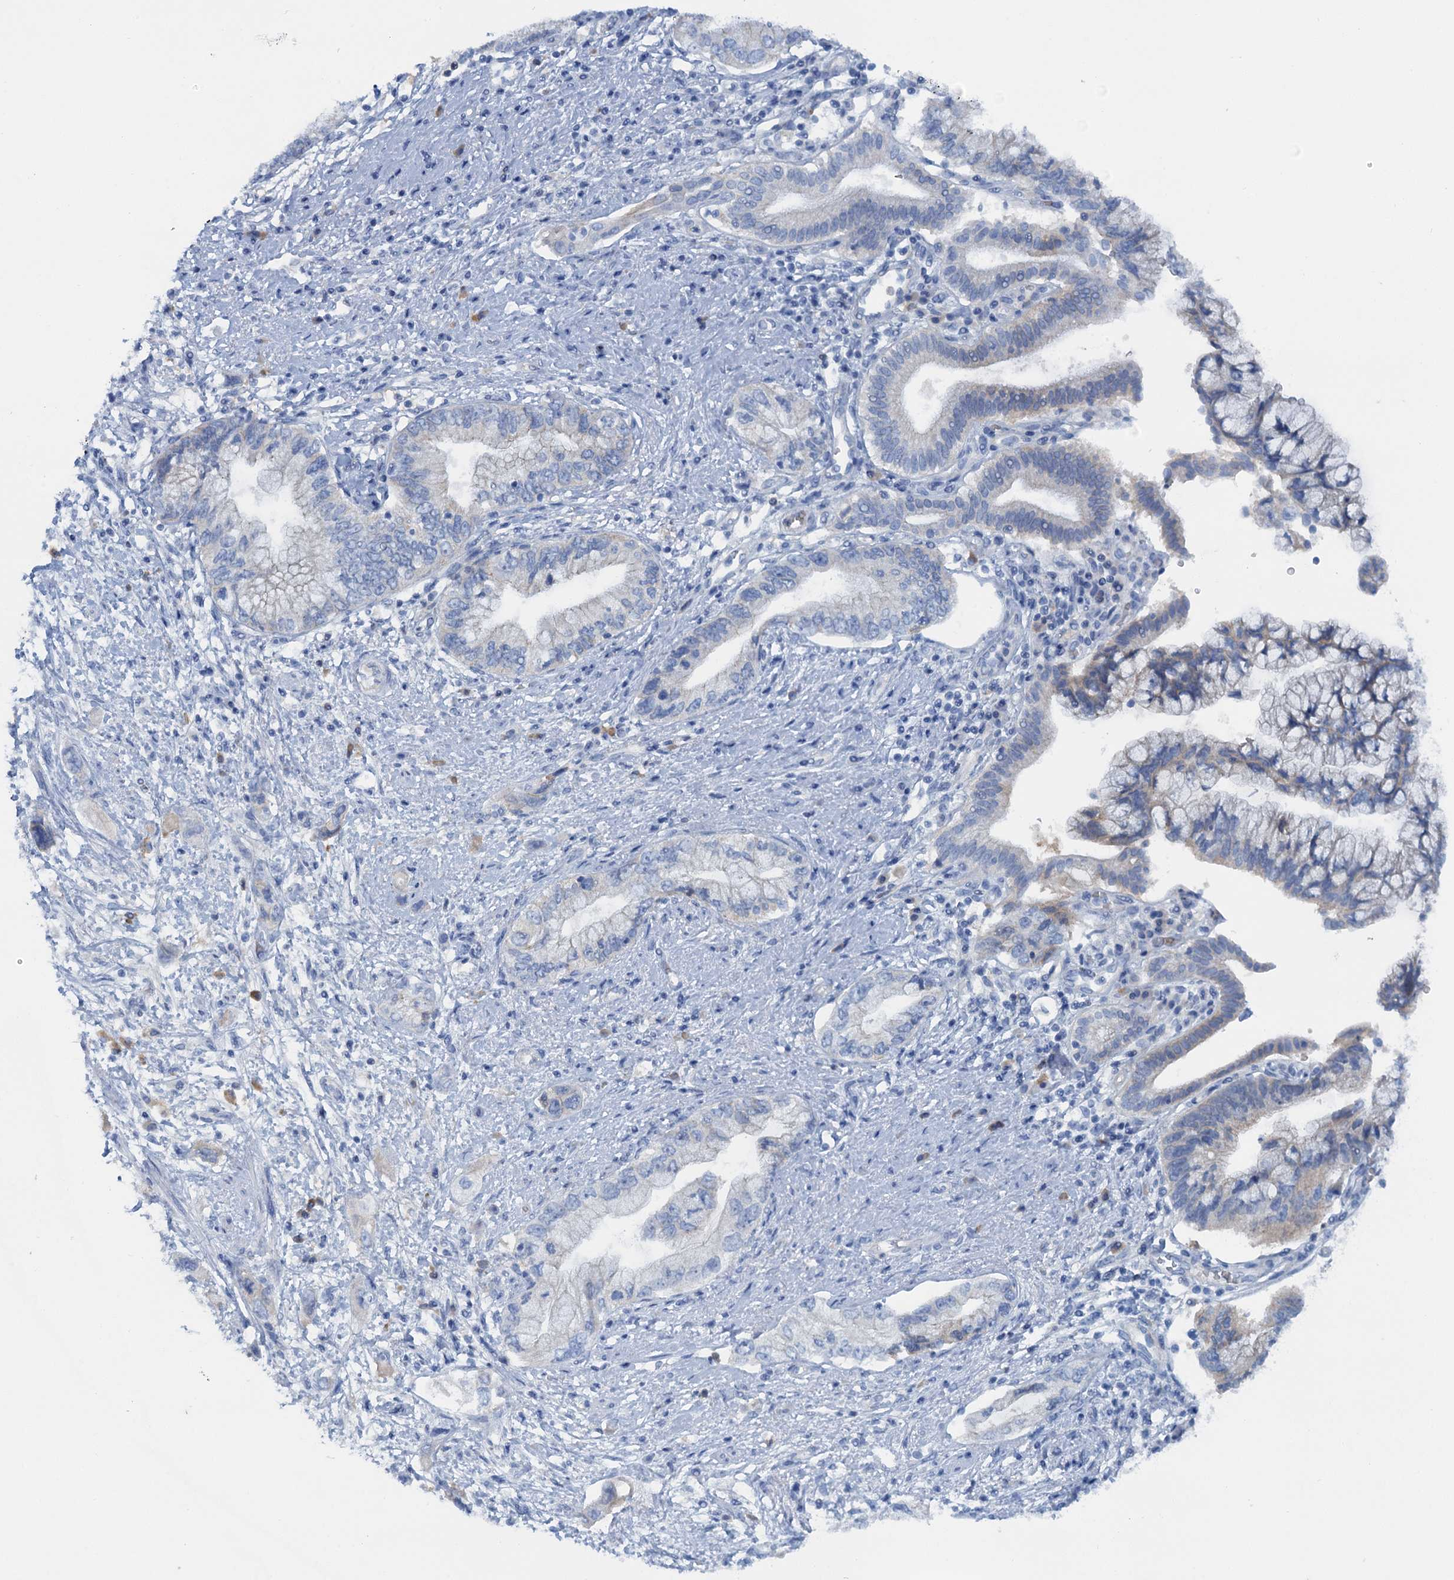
{"staining": {"intensity": "weak", "quantity": "<25%", "location": "cytoplasmic/membranous"}, "tissue": "pancreatic cancer", "cell_type": "Tumor cells", "image_type": "cancer", "snomed": [{"axis": "morphology", "description": "Adenocarcinoma, NOS"}, {"axis": "topography", "description": "Pancreas"}], "caption": "Pancreatic adenocarcinoma was stained to show a protein in brown. There is no significant expression in tumor cells. (DAB (3,3'-diaminobenzidine) immunohistochemistry with hematoxylin counter stain).", "gene": "MYADML2", "patient": {"sex": "female", "age": 73}}